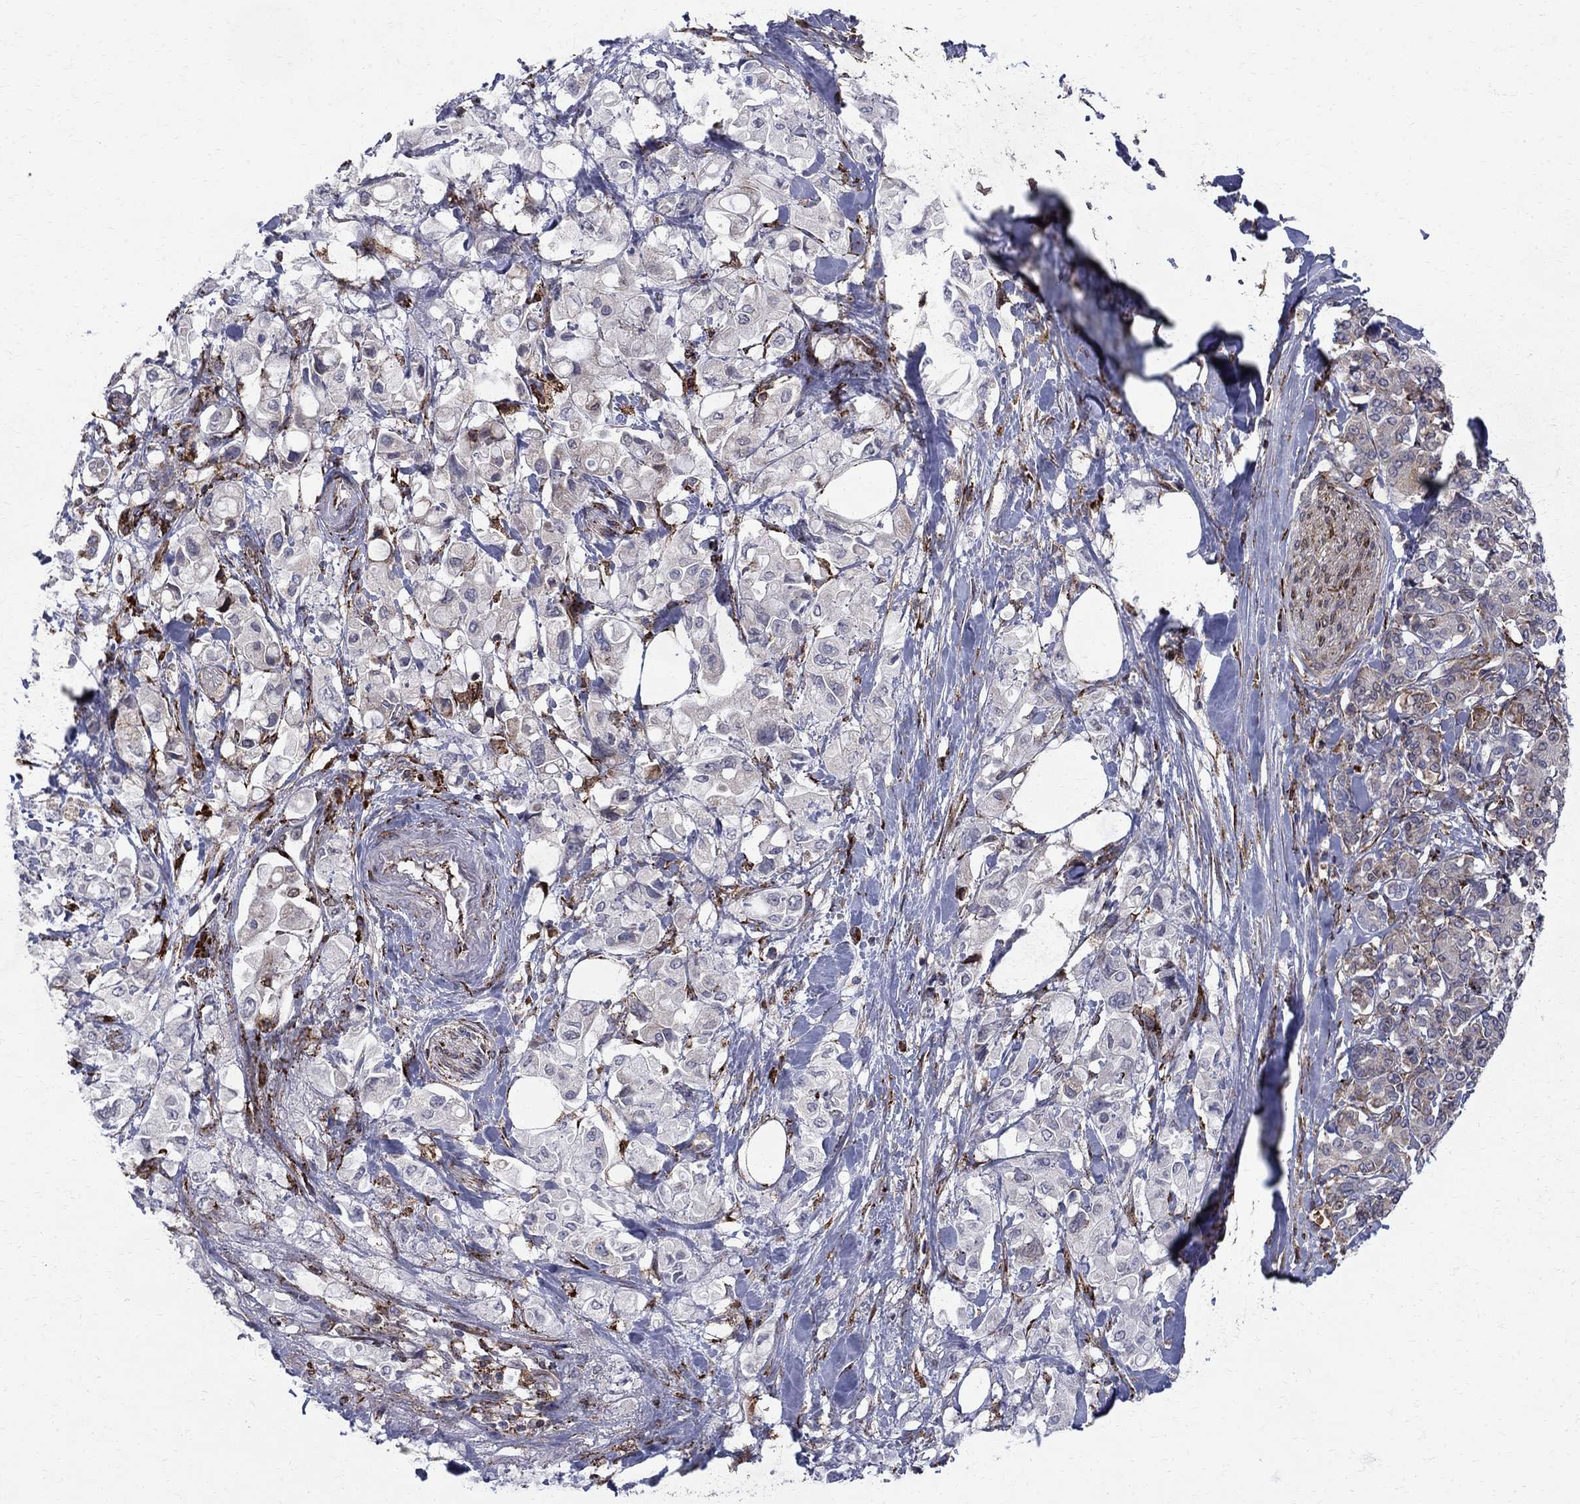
{"staining": {"intensity": "weak", "quantity": "<25%", "location": "cytoplasmic/membranous"}, "tissue": "pancreatic cancer", "cell_type": "Tumor cells", "image_type": "cancer", "snomed": [{"axis": "morphology", "description": "Adenocarcinoma, NOS"}, {"axis": "topography", "description": "Pancreas"}], "caption": "An immunohistochemistry (IHC) photomicrograph of pancreatic cancer is shown. There is no staining in tumor cells of pancreatic cancer.", "gene": "CAB39L", "patient": {"sex": "female", "age": 56}}